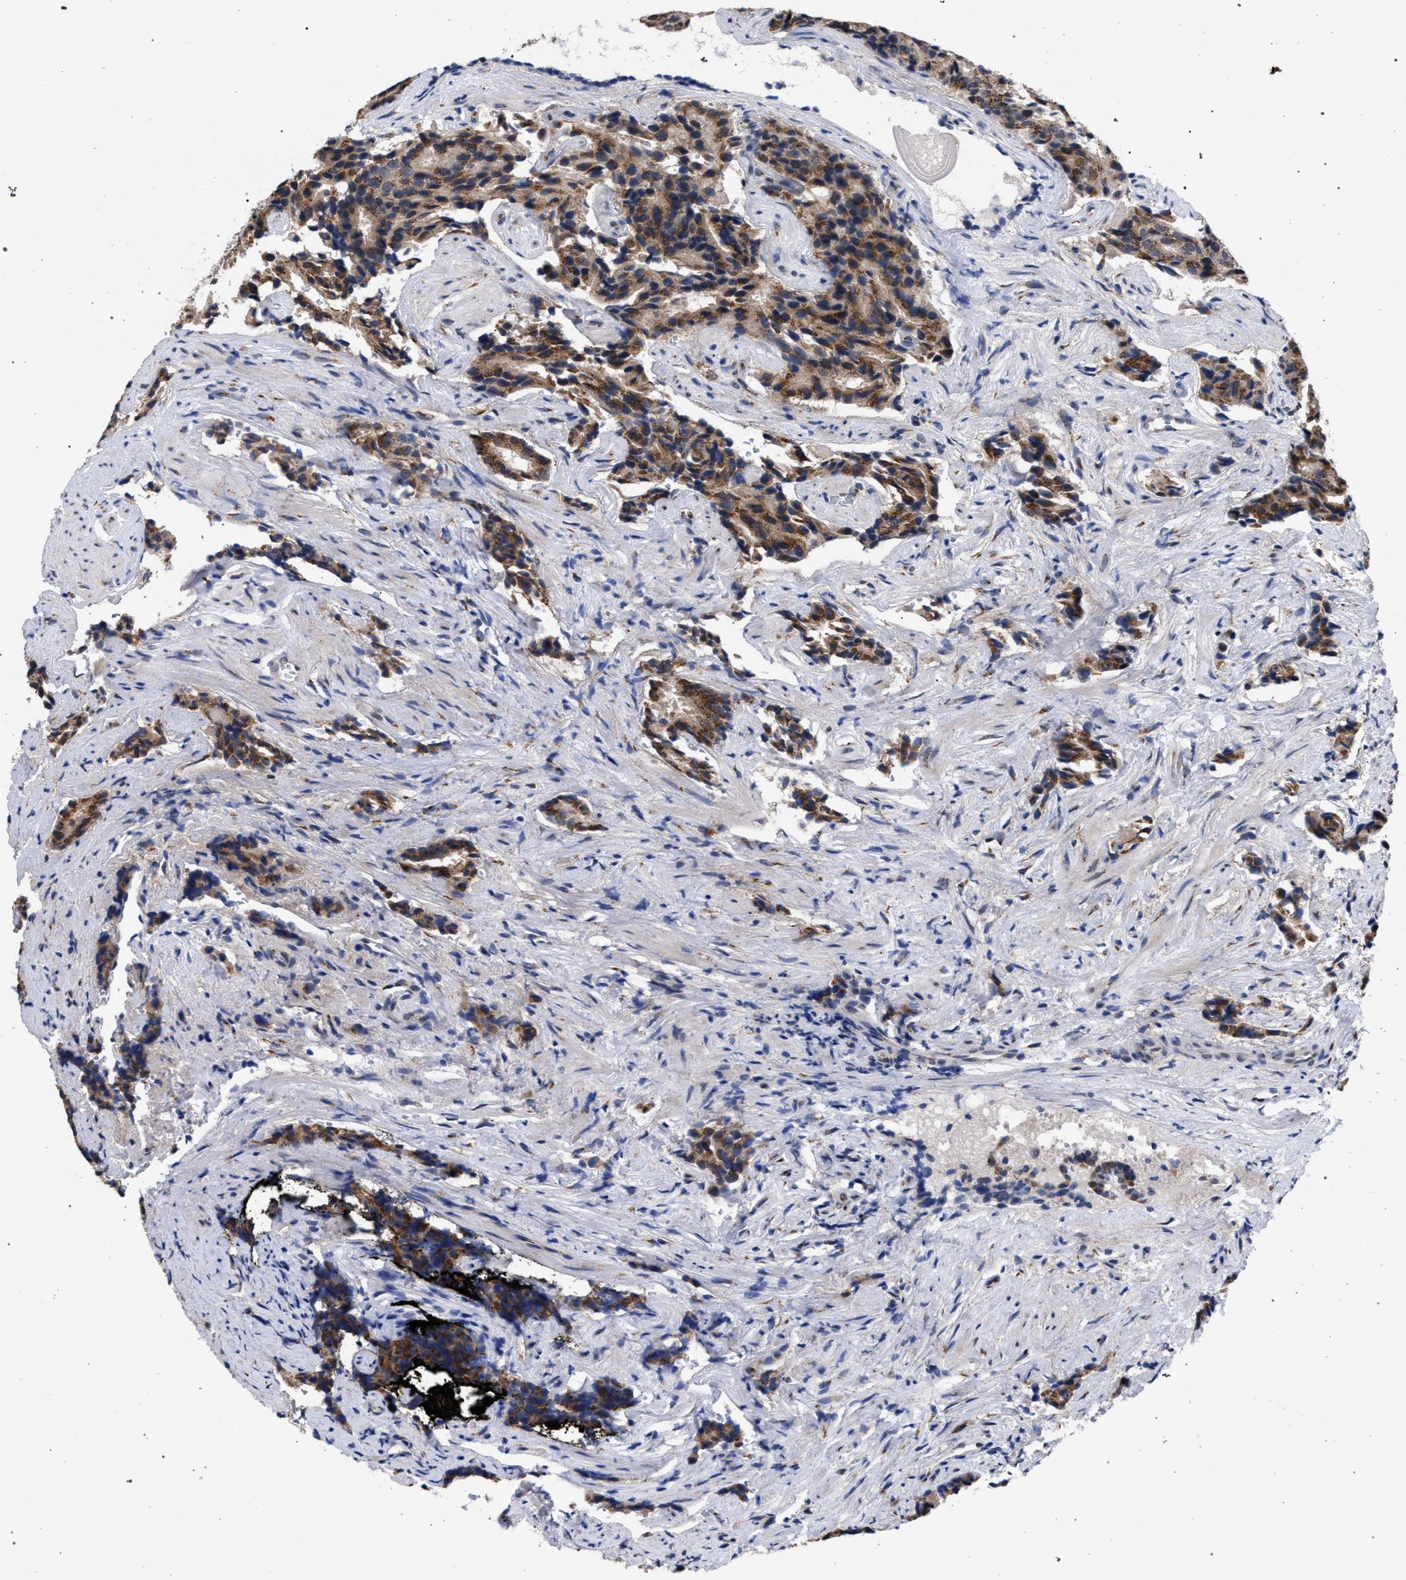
{"staining": {"intensity": "moderate", "quantity": ">75%", "location": "cytoplasmic/membranous"}, "tissue": "prostate cancer", "cell_type": "Tumor cells", "image_type": "cancer", "snomed": [{"axis": "morphology", "description": "Adenocarcinoma, High grade"}, {"axis": "topography", "description": "Prostate"}], "caption": "A high-resolution histopathology image shows immunohistochemistry staining of high-grade adenocarcinoma (prostate), which shows moderate cytoplasmic/membranous positivity in approximately >75% of tumor cells. Using DAB (3,3'-diaminobenzidine) (brown) and hematoxylin (blue) stains, captured at high magnification using brightfield microscopy.", "gene": "GOLGA2", "patient": {"sex": "male", "age": 58}}